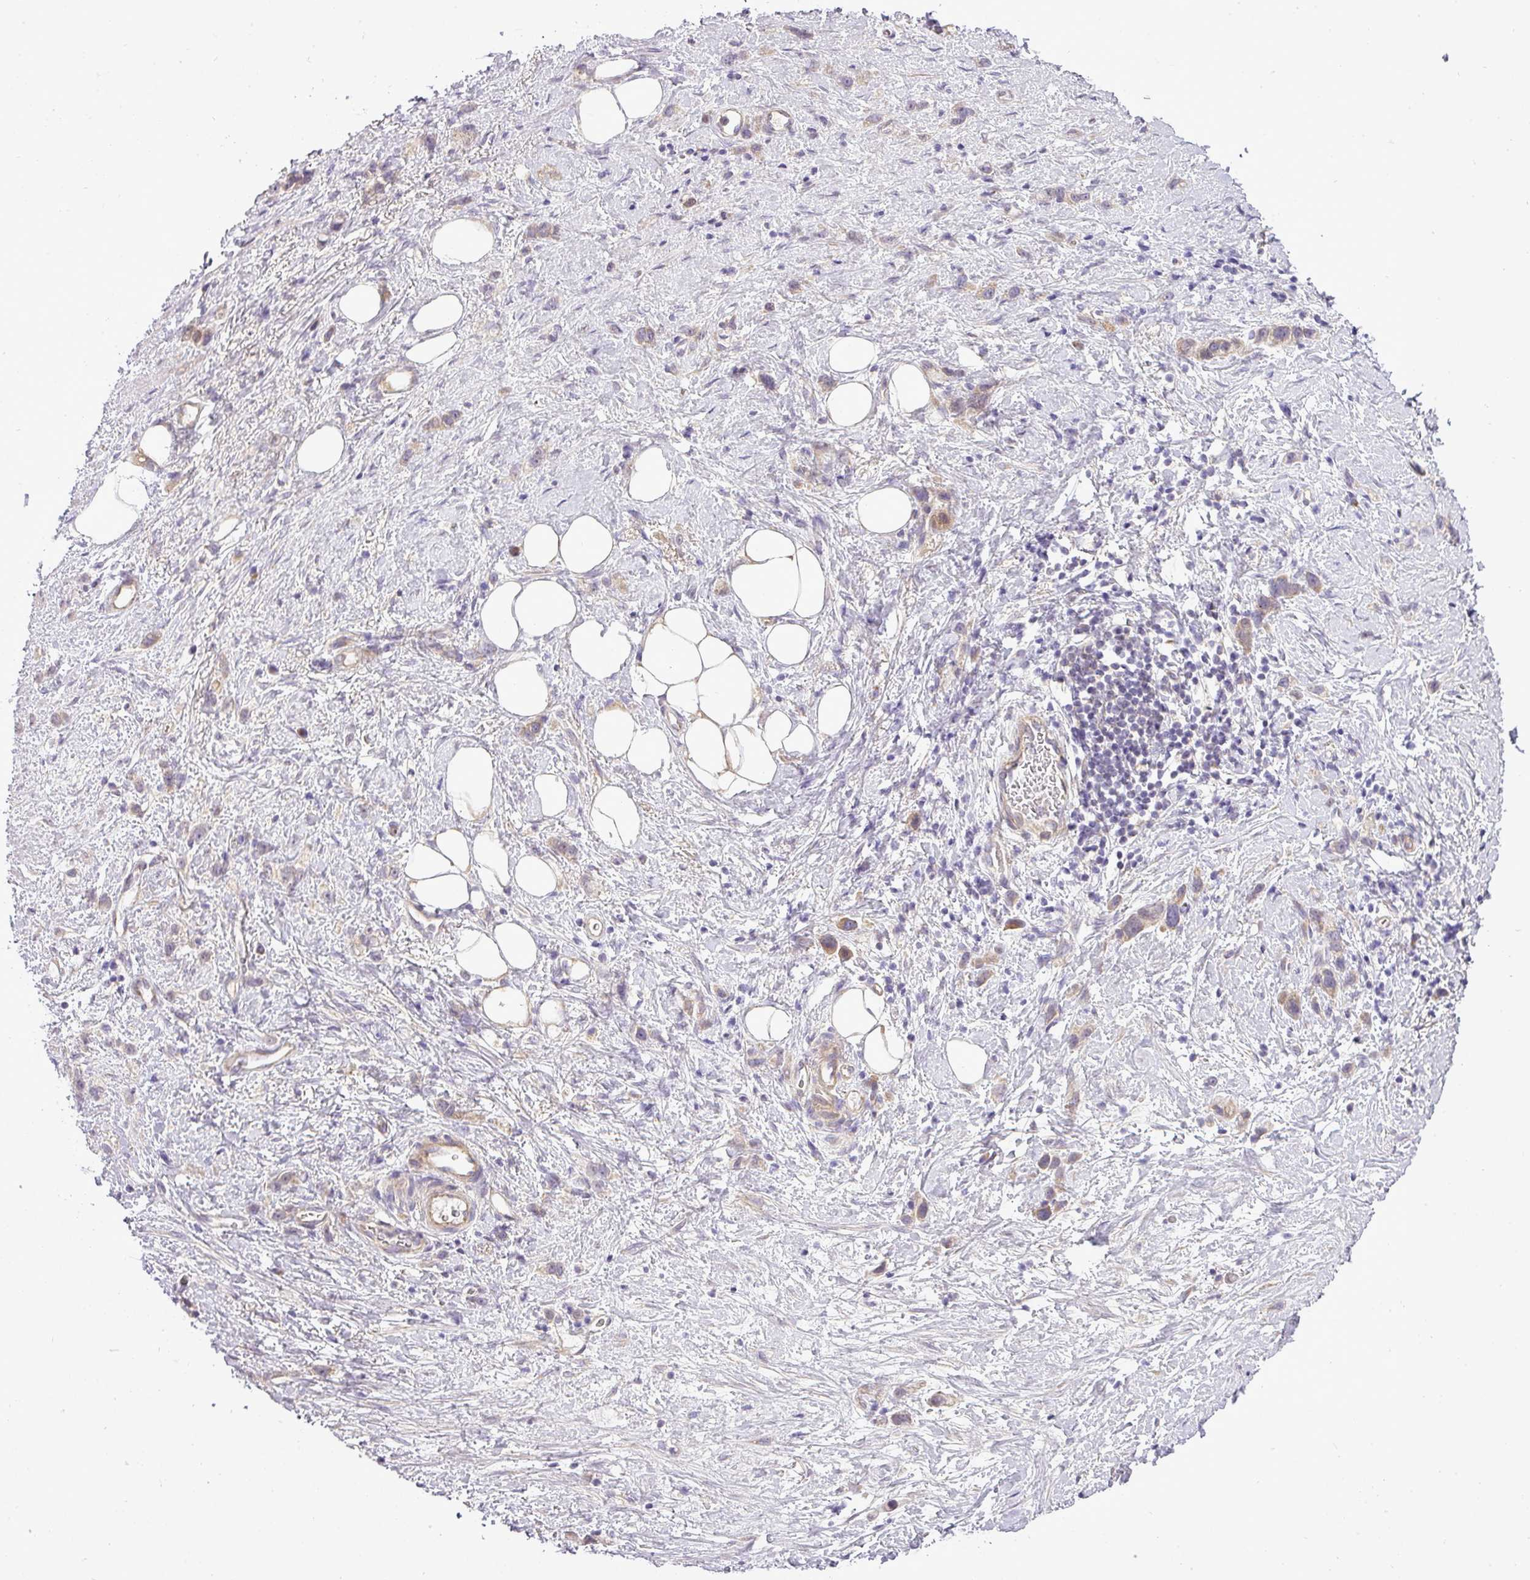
{"staining": {"intensity": "moderate", "quantity": "25%-75%", "location": "cytoplasmic/membranous"}, "tissue": "stomach cancer", "cell_type": "Tumor cells", "image_type": "cancer", "snomed": [{"axis": "morphology", "description": "Adenocarcinoma, NOS"}, {"axis": "topography", "description": "Stomach"}], "caption": "DAB immunohistochemical staining of stomach adenocarcinoma displays moderate cytoplasmic/membranous protein positivity in about 25%-75% of tumor cells. (DAB IHC, brown staining for protein, blue staining for nuclei).", "gene": "ZDHHC1", "patient": {"sex": "female", "age": 65}}